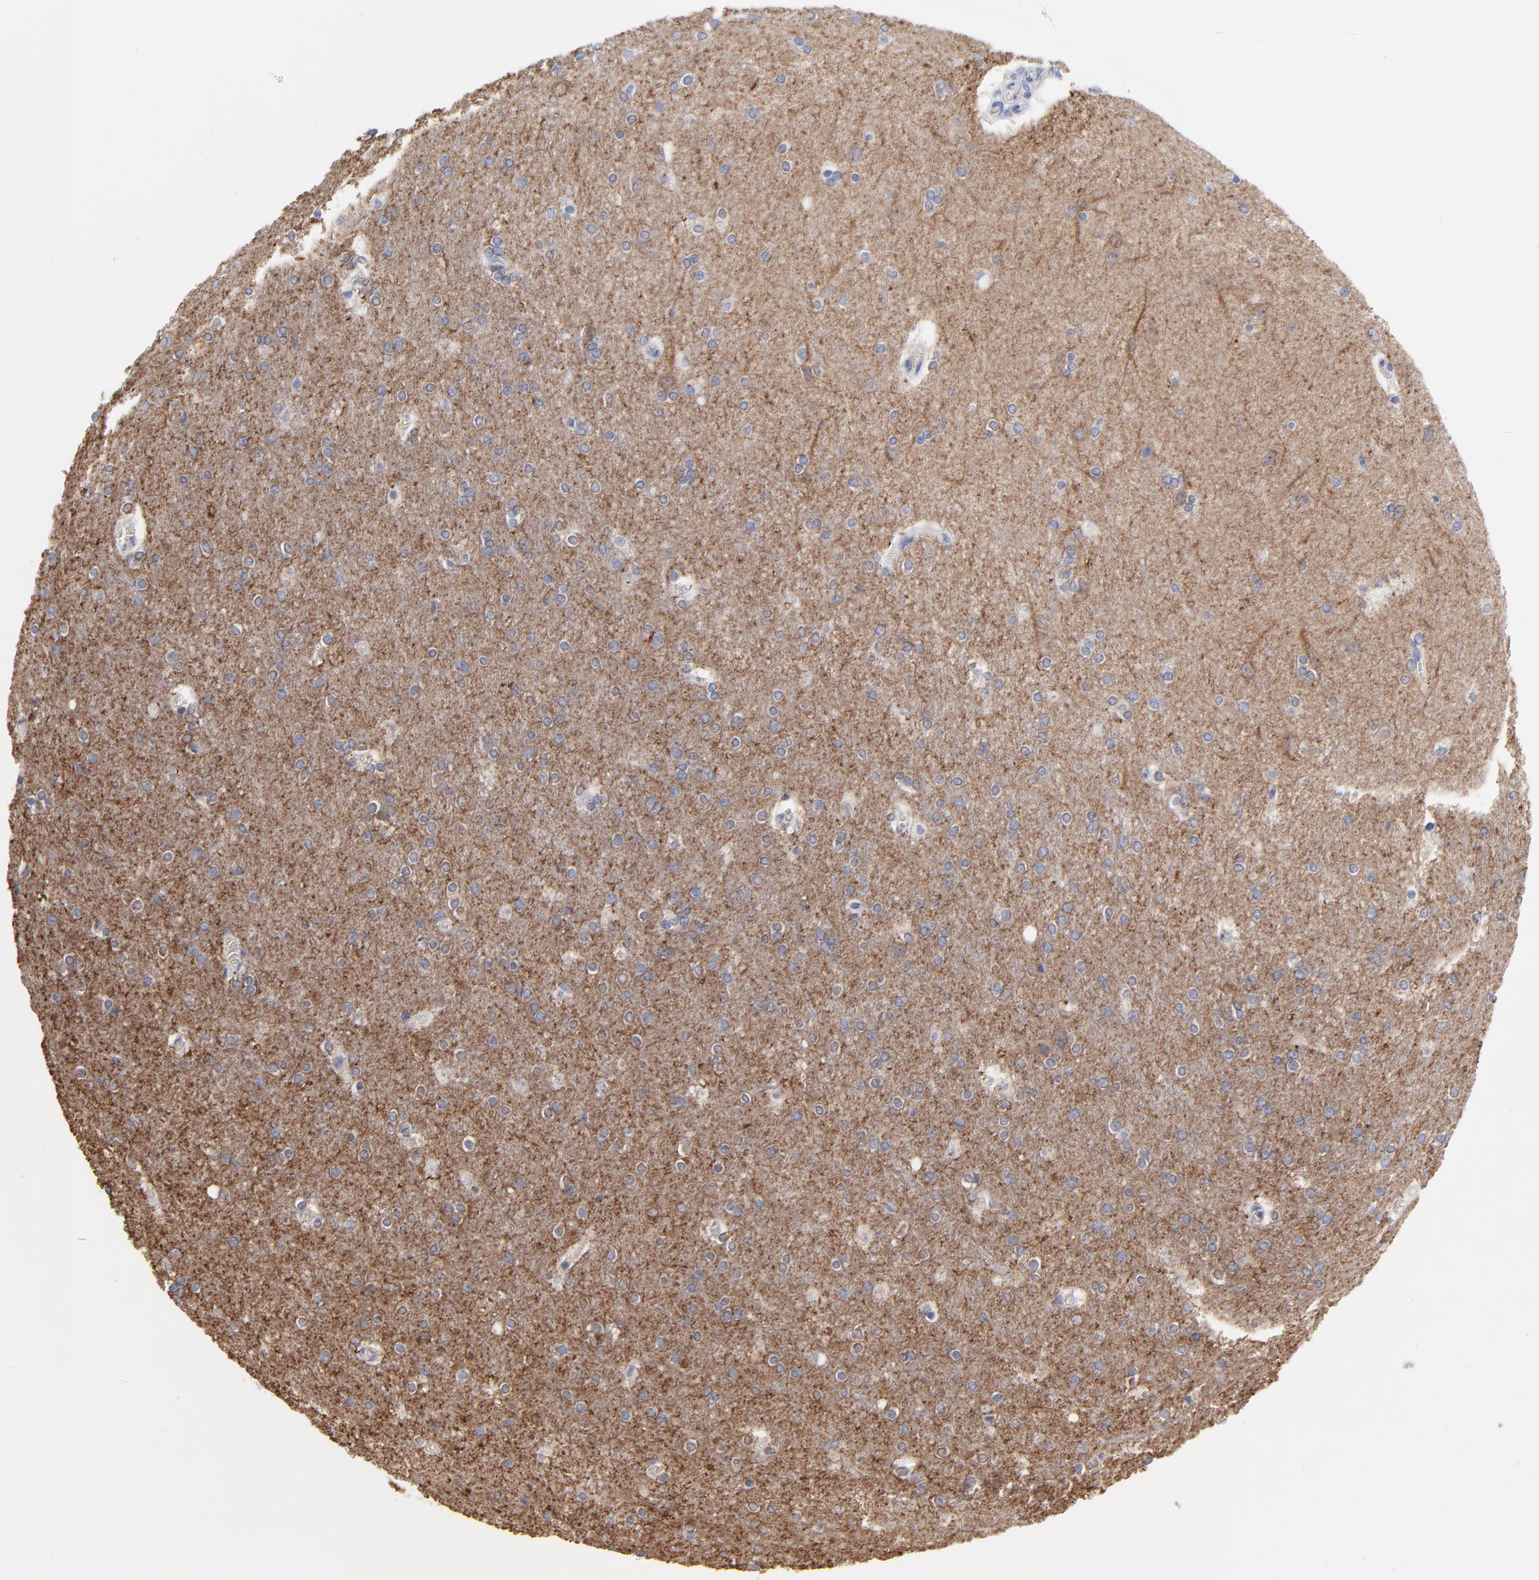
{"staining": {"intensity": "negative", "quantity": "none", "location": "none"}, "tissue": "cerebral cortex", "cell_type": "Endothelial cells", "image_type": "normal", "snomed": [{"axis": "morphology", "description": "Normal tissue, NOS"}, {"axis": "topography", "description": "Cerebral cortex"}], "caption": "There is no significant expression in endothelial cells of cerebral cortex. (IHC, brightfield microscopy, high magnification).", "gene": "CNTN3", "patient": {"sex": "female", "age": 54}}